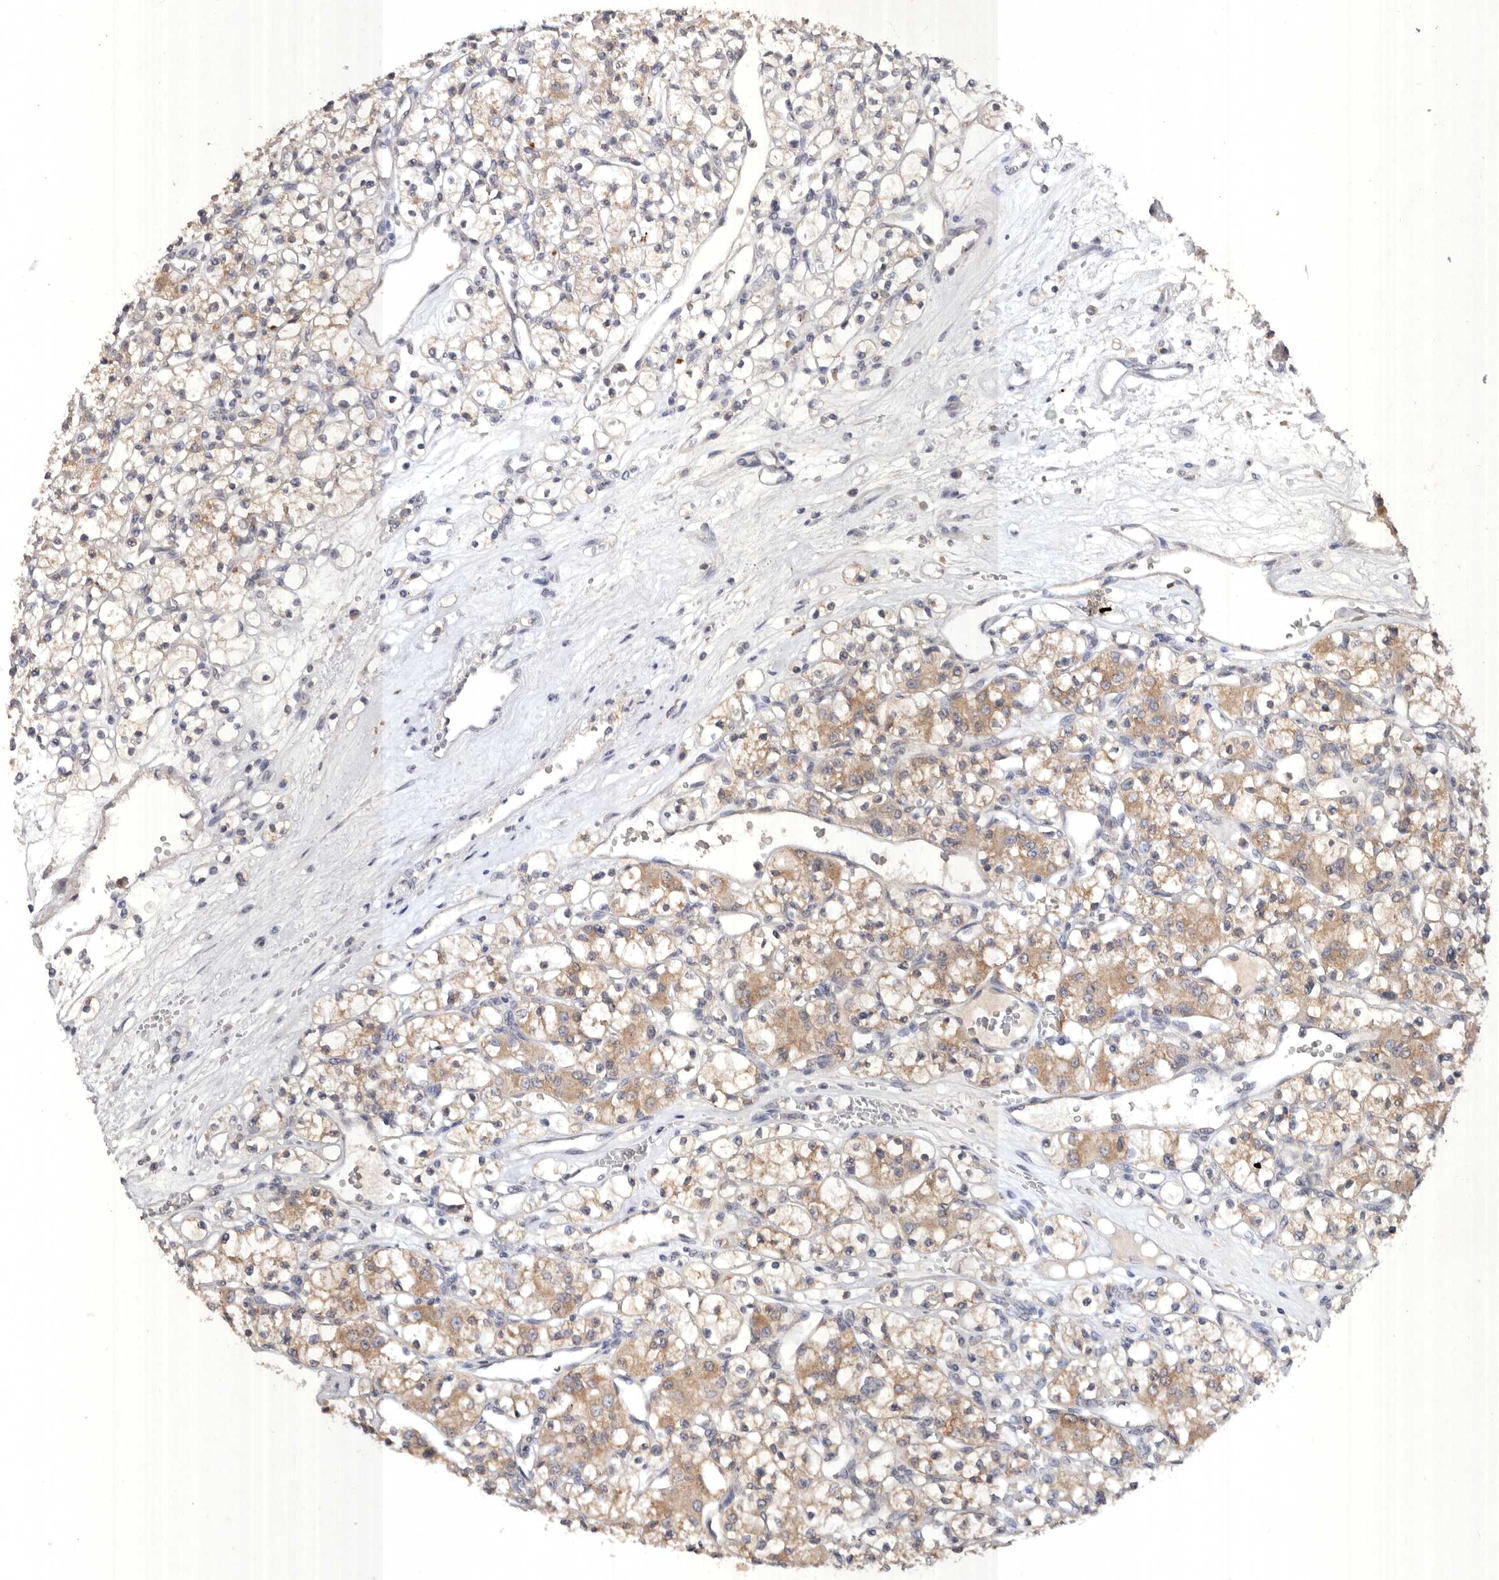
{"staining": {"intensity": "moderate", "quantity": ">75%", "location": "cytoplasmic/membranous"}, "tissue": "renal cancer", "cell_type": "Tumor cells", "image_type": "cancer", "snomed": [{"axis": "morphology", "description": "Adenocarcinoma, NOS"}, {"axis": "topography", "description": "Kidney"}], "caption": "Renal adenocarcinoma stained with a brown dye exhibits moderate cytoplasmic/membranous positive positivity in approximately >75% of tumor cells.", "gene": "EDEM1", "patient": {"sex": "female", "age": 59}}